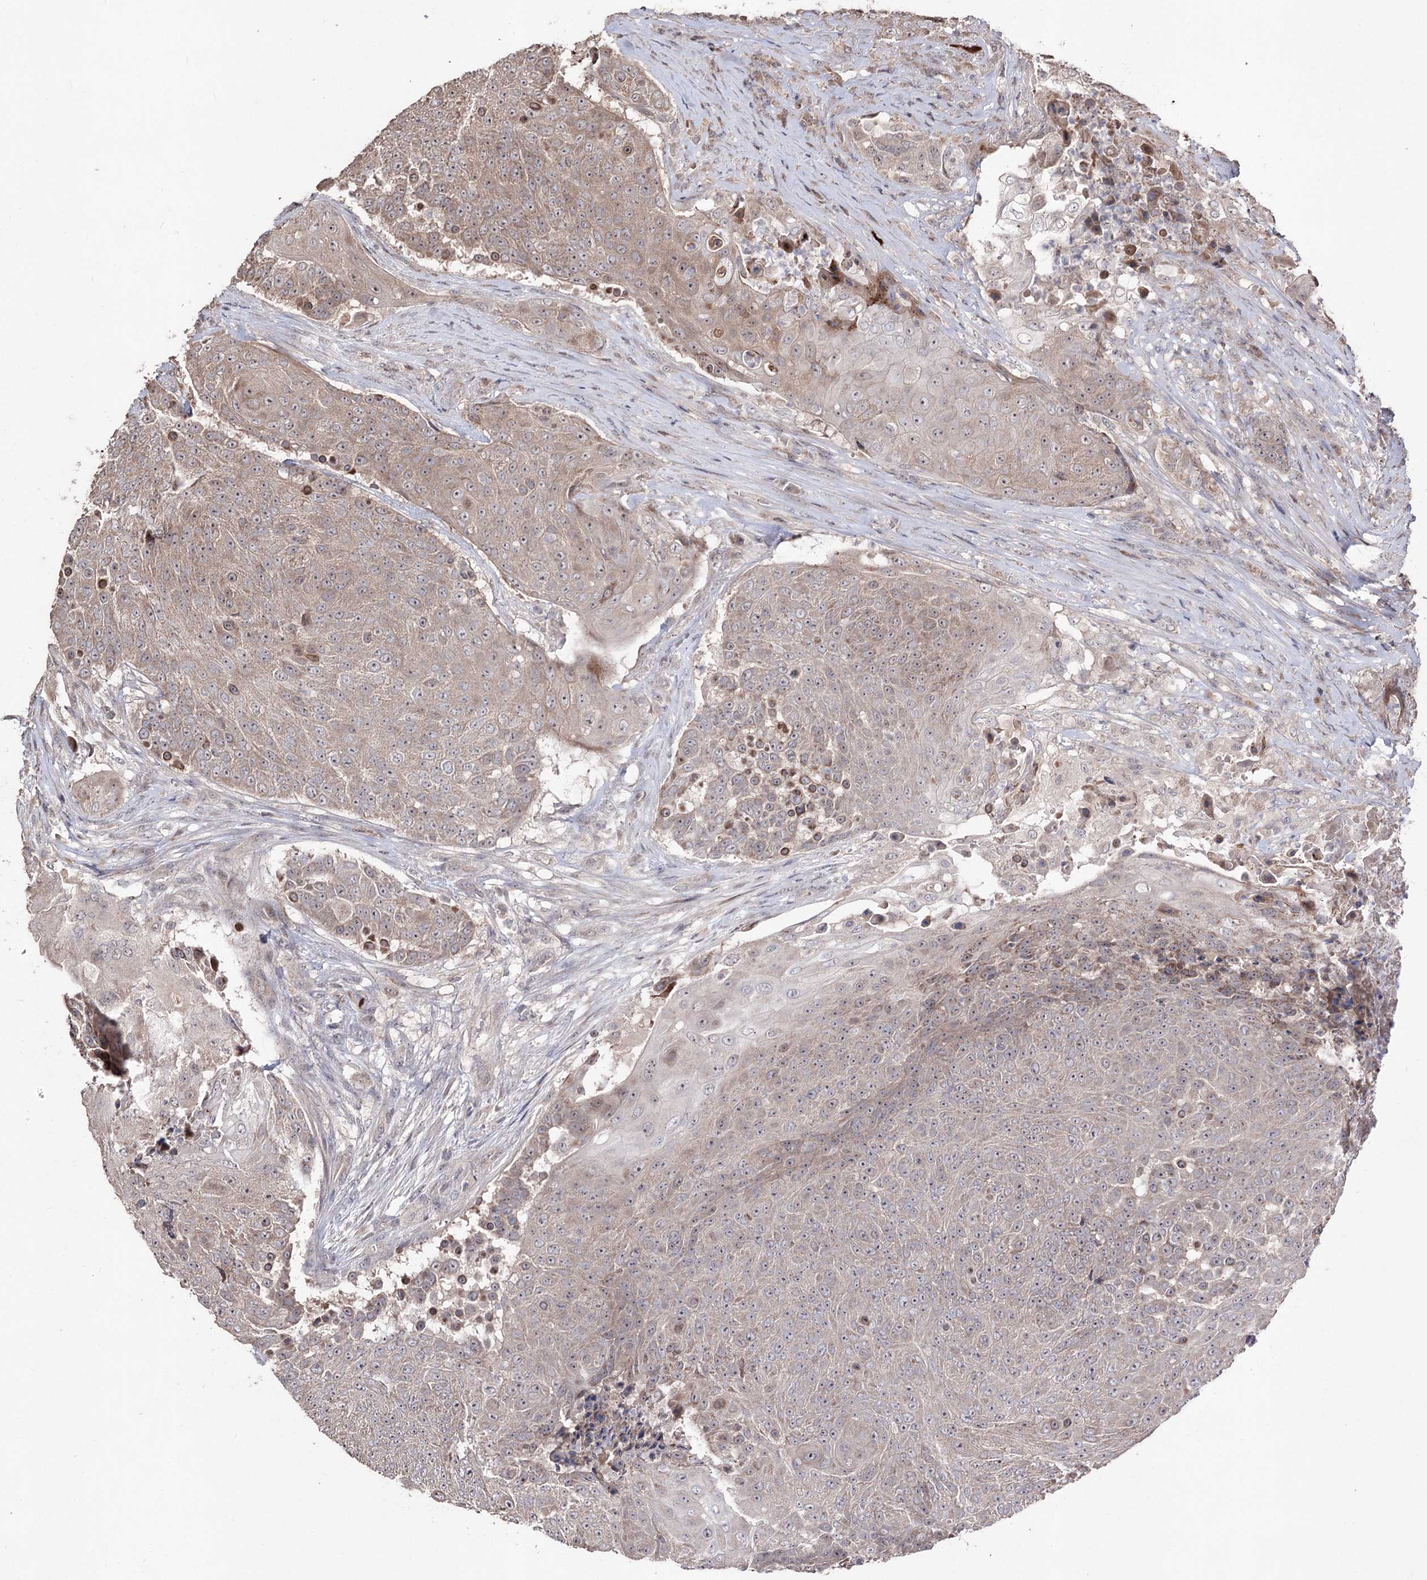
{"staining": {"intensity": "moderate", "quantity": ">75%", "location": "cytoplasmic/membranous,nuclear"}, "tissue": "urothelial cancer", "cell_type": "Tumor cells", "image_type": "cancer", "snomed": [{"axis": "morphology", "description": "Urothelial carcinoma, High grade"}, {"axis": "topography", "description": "Urinary bladder"}], "caption": "Tumor cells display medium levels of moderate cytoplasmic/membranous and nuclear positivity in about >75% of cells in human urothelial cancer.", "gene": "CPNE8", "patient": {"sex": "female", "age": 63}}